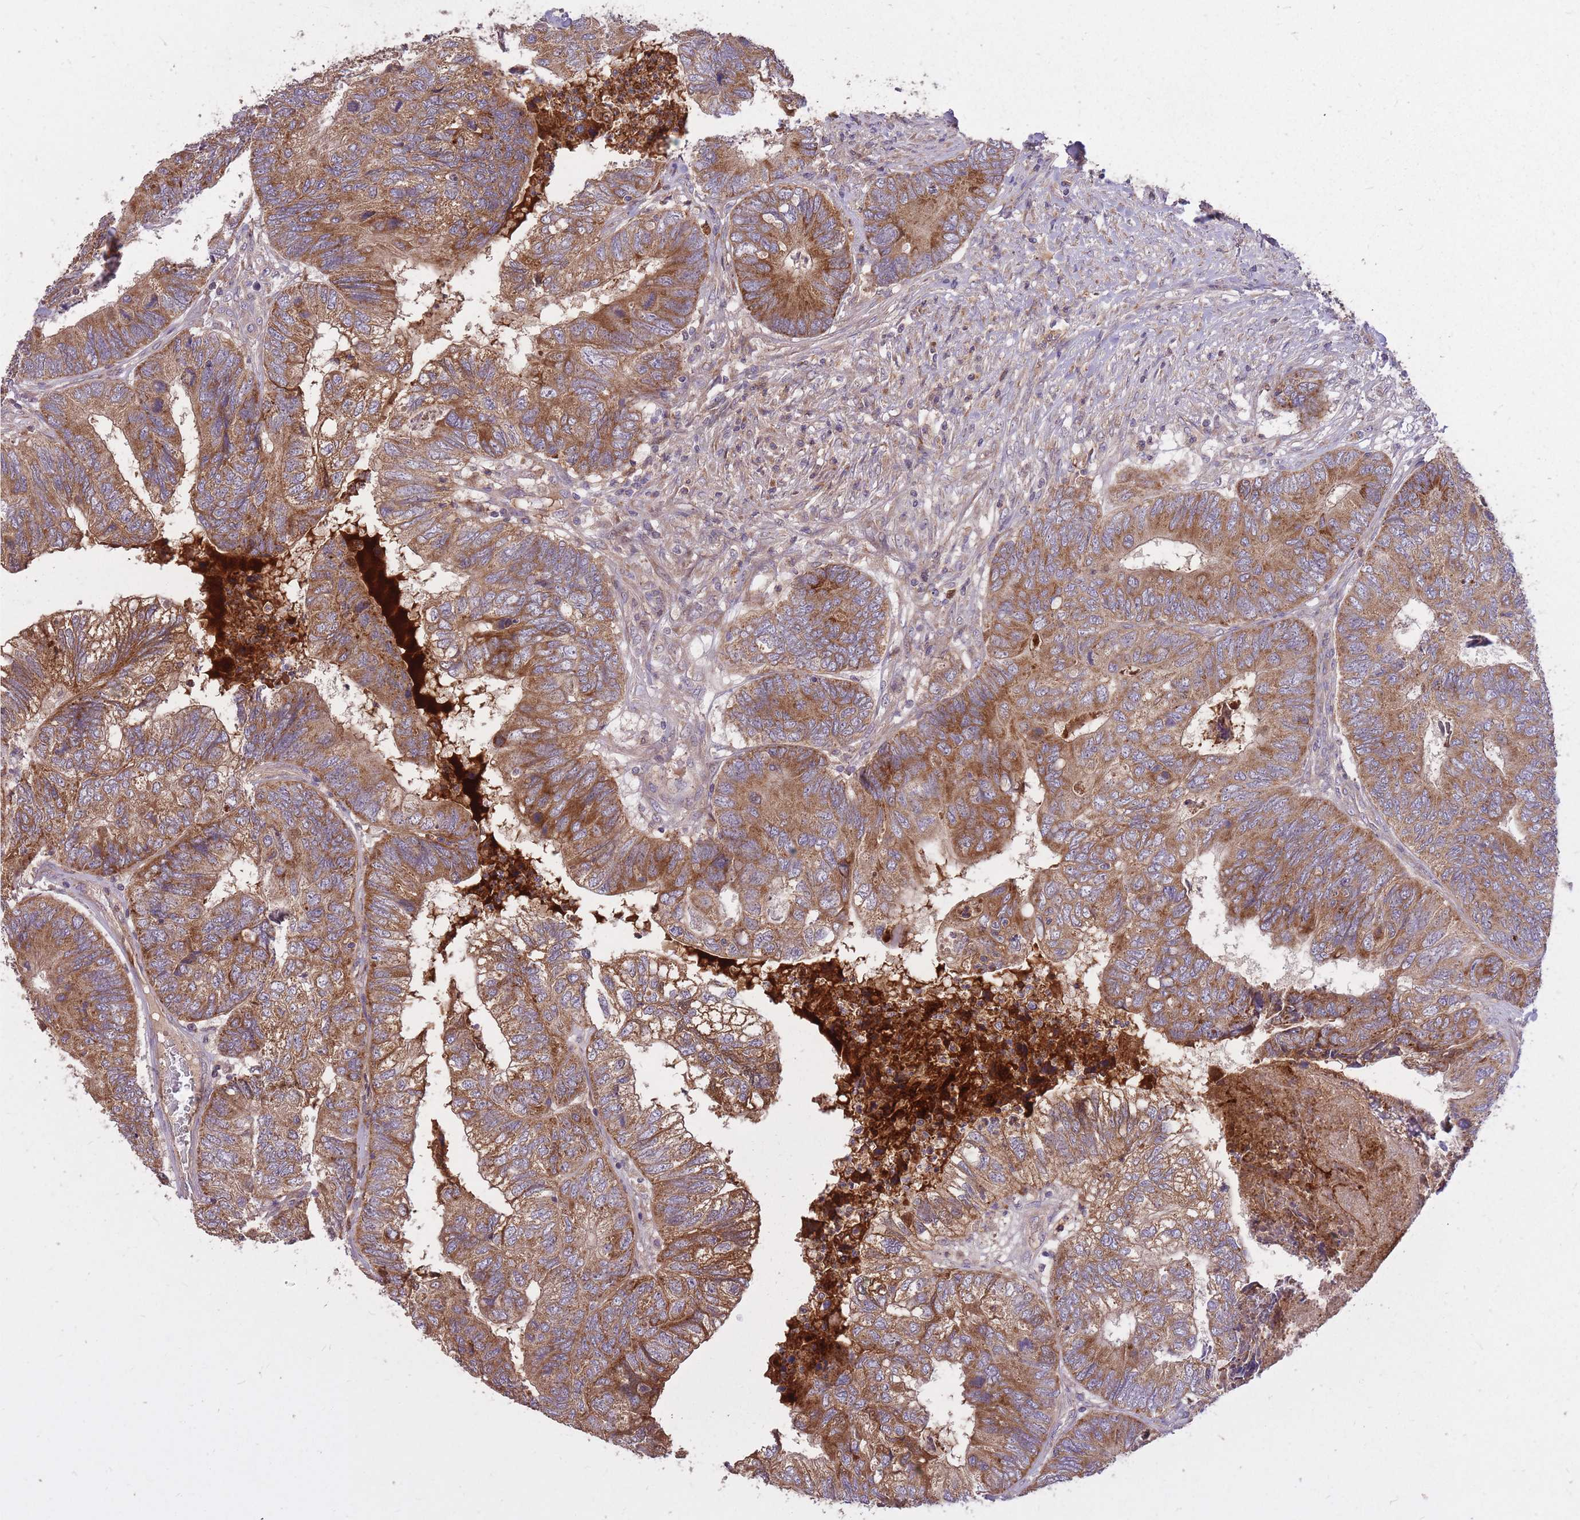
{"staining": {"intensity": "moderate", "quantity": ">75%", "location": "cytoplasmic/membranous"}, "tissue": "colorectal cancer", "cell_type": "Tumor cells", "image_type": "cancer", "snomed": [{"axis": "morphology", "description": "Adenocarcinoma, NOS"}, {"axis": "topography", "description": "Colon"}], "caption": "DAB immunohistochemical staining of colorectal cancer (adenocarcinoma) reveals moderate cytoplasmic/membranous protein expression in approximately >75% of tumor cells. (DAB (3,3'-diaminobenzidine) = brown stain, brightfield microscopy at high magnification).", "gene": "IGF2BP2", "patient": {"sex": "female", "age": 67}}